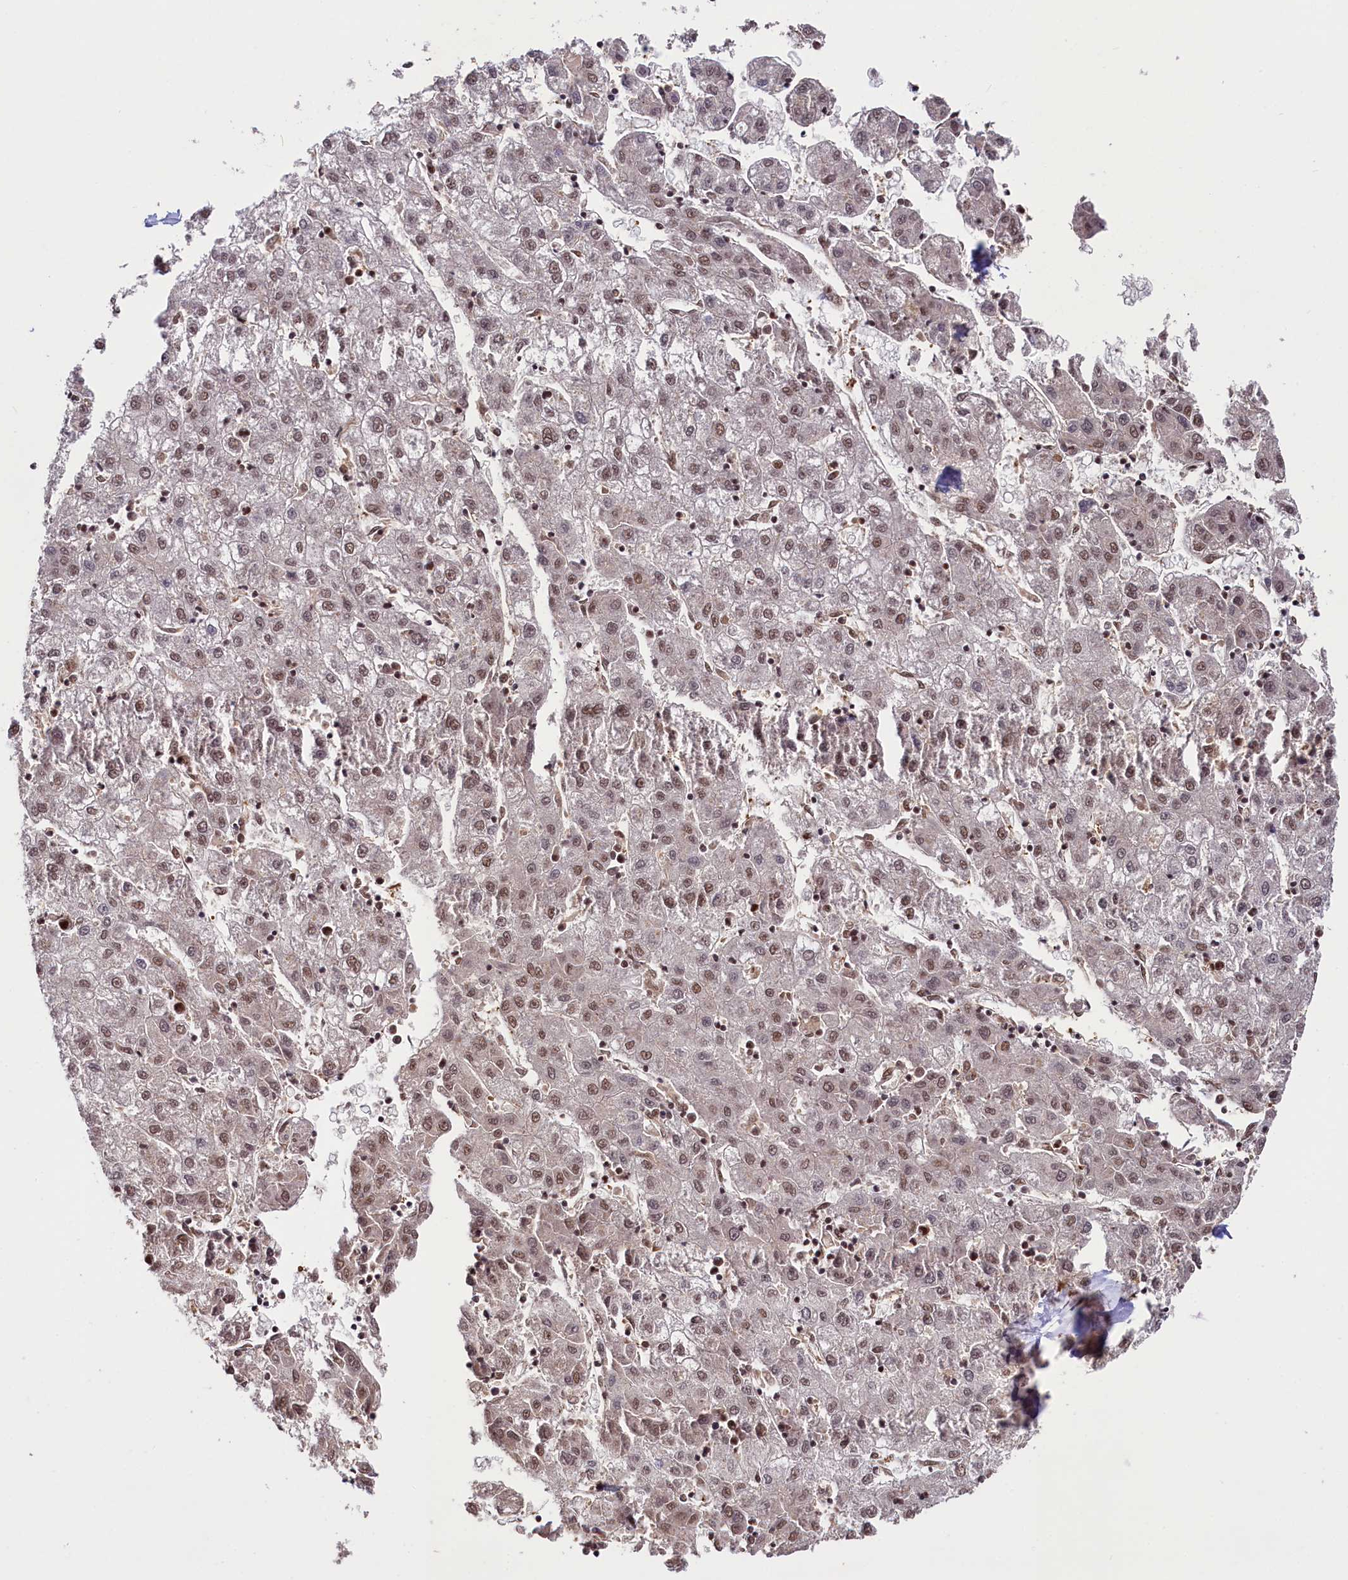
{"staining": {"intensity": "weak", "quantity": ">75%", "location": "nuclear"}, "tissue": "liver cancer", "cell_type": "Tumor cells", "image_type": "cancer", "snomed": [{"axis": "morphology", "description": "Carcinoma, Hepatocellular, NOS"}, {"axis": "topography", "description": "Liver"}], "caption": "Brown immunohistochemical staining in human liver cancer (hepatocellular carcinoma) shows weak nuclear expression in about >75% of tumor cells.", "gene": "PPHLN1", "patient": {"sex": "male", "age": 72}}